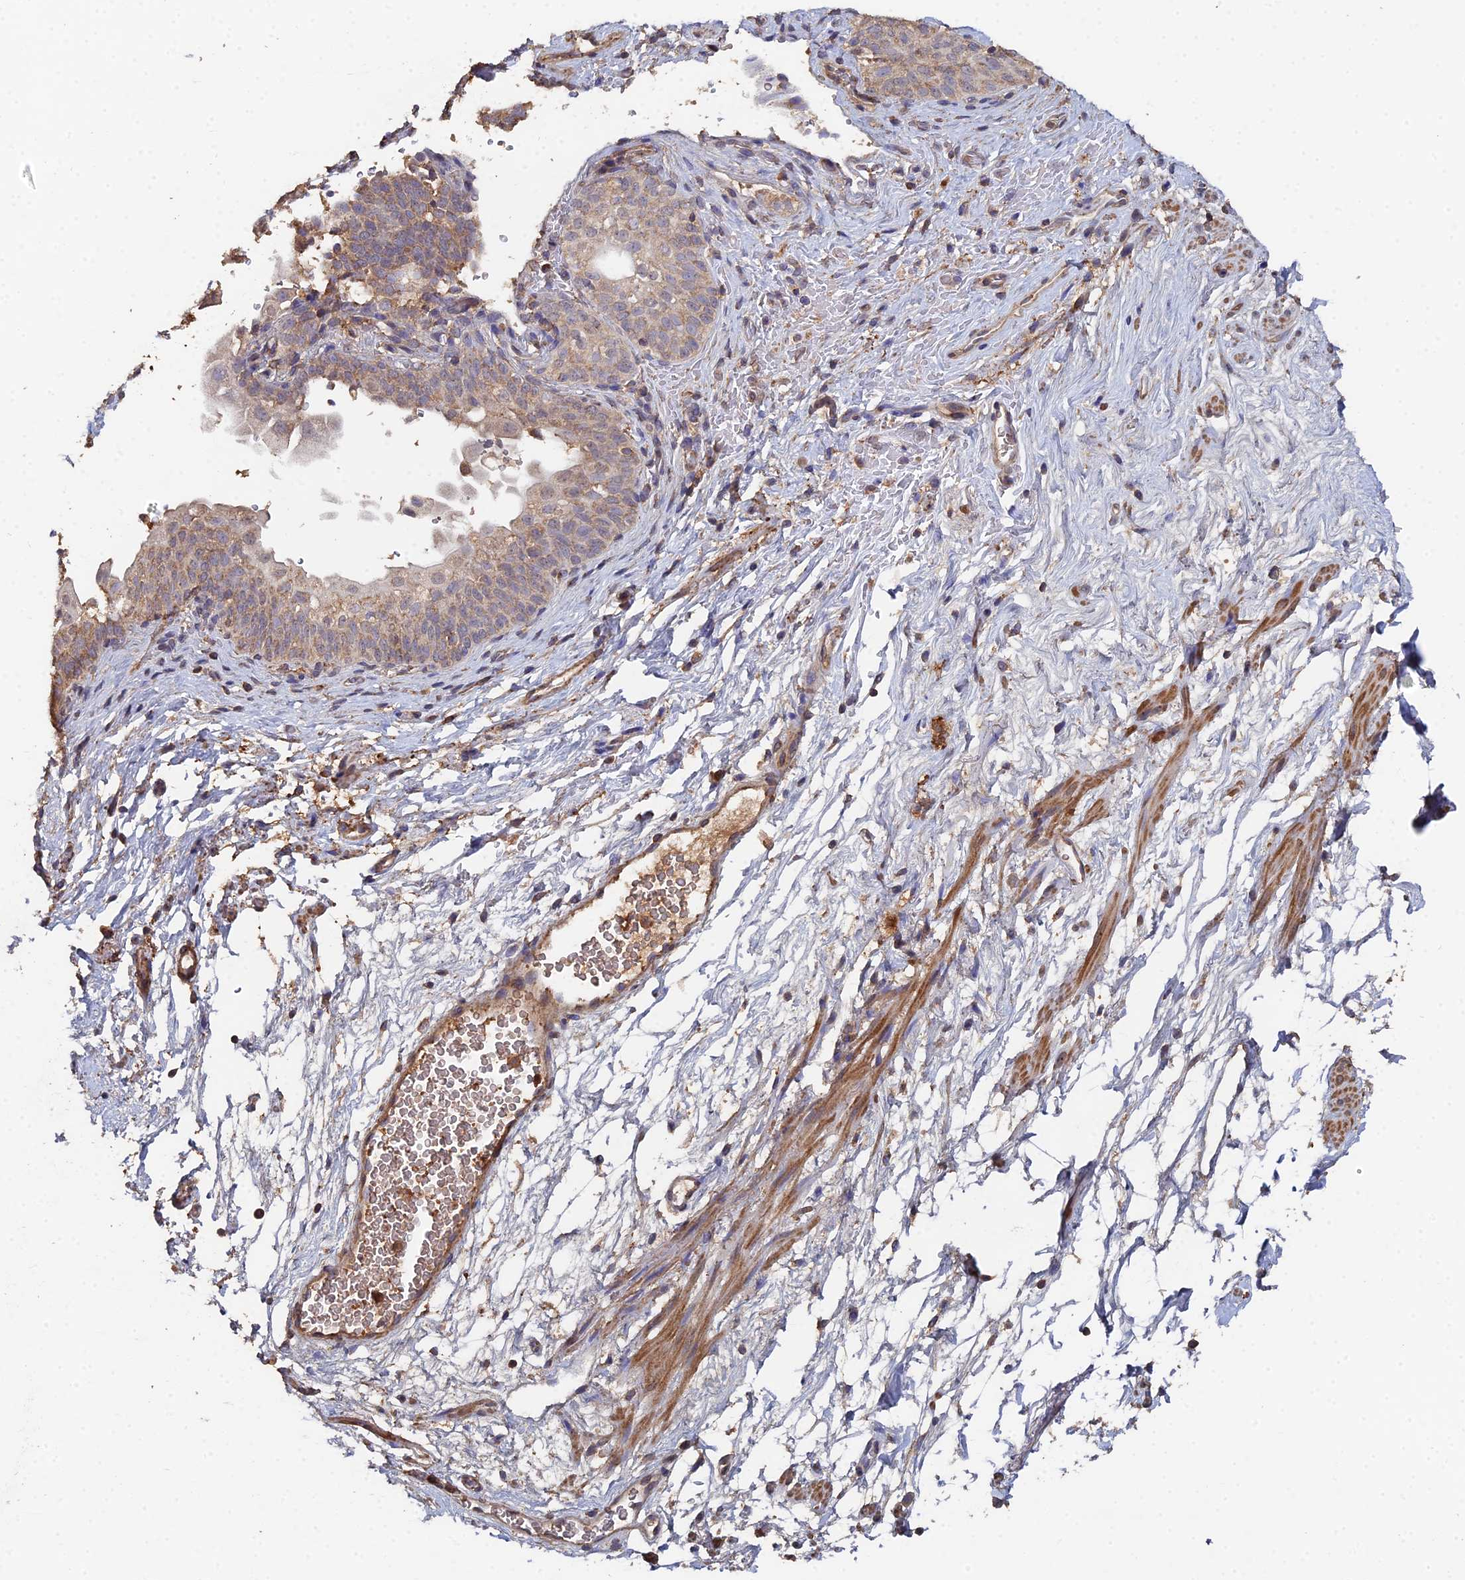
{"staining": {"intensity": "moderate", "quantity": ">75%", "location": "cytoplasmic/membranous"}, "tissue": "smooth muscle", "cell_type": "Smooth muscle cells", "image_type": "normal", "snomed": [{"axis": "morphology", "description": "Normal tissue, NOS"}, {"axis": "topography", "description": "Smooth muscle"}, {"axis": "topography", "description": "Peripheral nerve tissue"}], "caption": "Immunohistochemistry (IHC) photomicrograph of unremarkable smooth muscle: smooth muscle stained using immunohistochemistry (IHC) shows medium levels of moderate protein expression localized specifically in the cytoplasmic/membranous of smooth muscle cells, appearing as a cytoplasmic/membranous brown color.", "gene": "SPANXN4", "patient": {"sex": "male", "age": 69}}